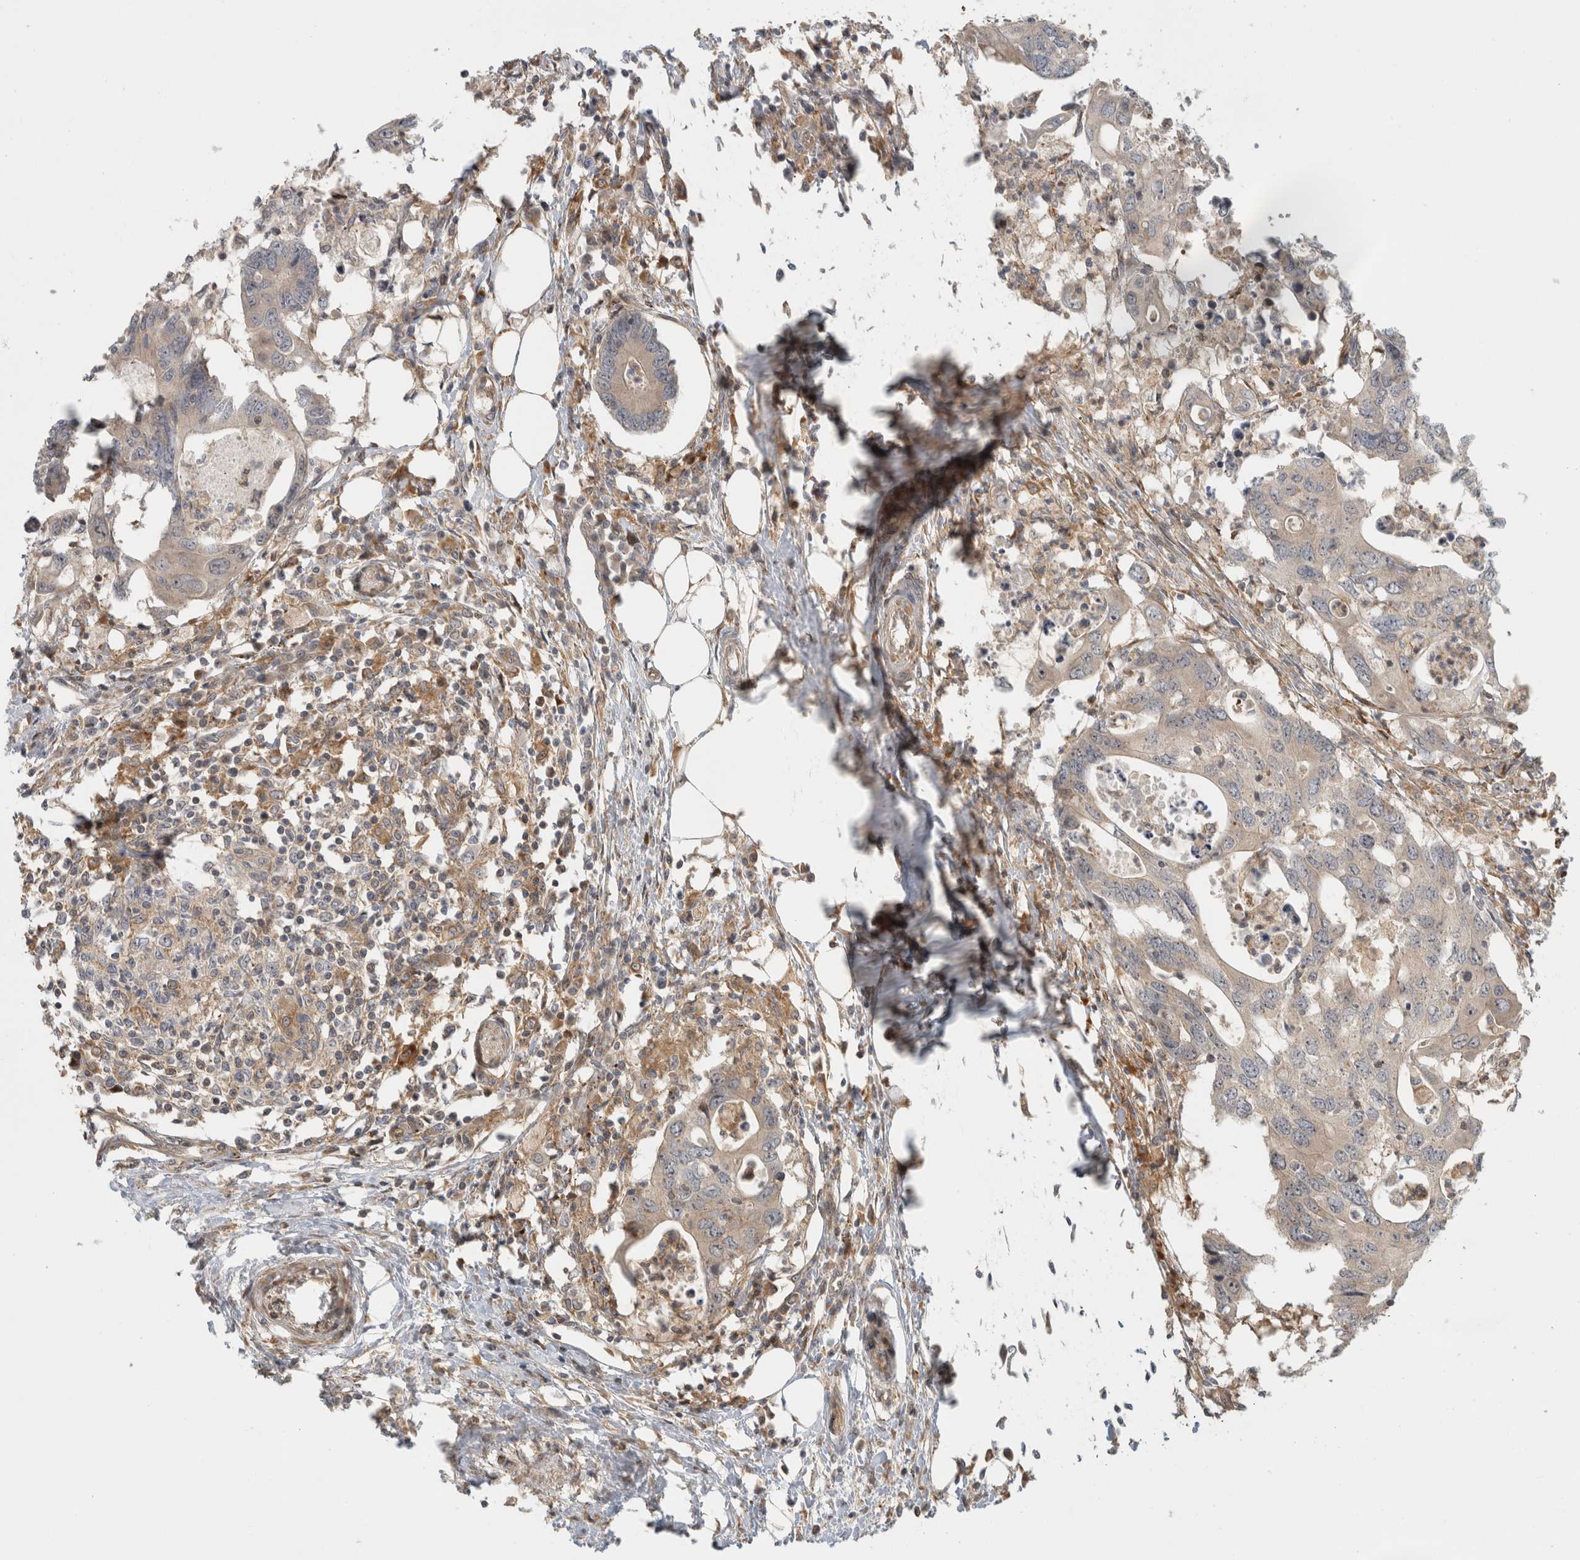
{"staining": {"intensity": "weak", "quantity": ">75%", "location": "cytoplasmic/membranous"}, "tissue": "colorectal cancer", "cell_type": "Tumor cells", "image_type": "cancer", "snomed": [{"axis": "morphology", "description": "Adenocarcinoma, NOS"}, {"axis": "topography", "description": "Colon"}], "caption": "Immunohistochemical staining of colorectal cancer (adenocarcinoma) reveals weak cytoplasmic/membranous protein staining in about >75% of tumor cells.", "gene": "WASF2", "patient": {"sex": "male", "age": 71}}